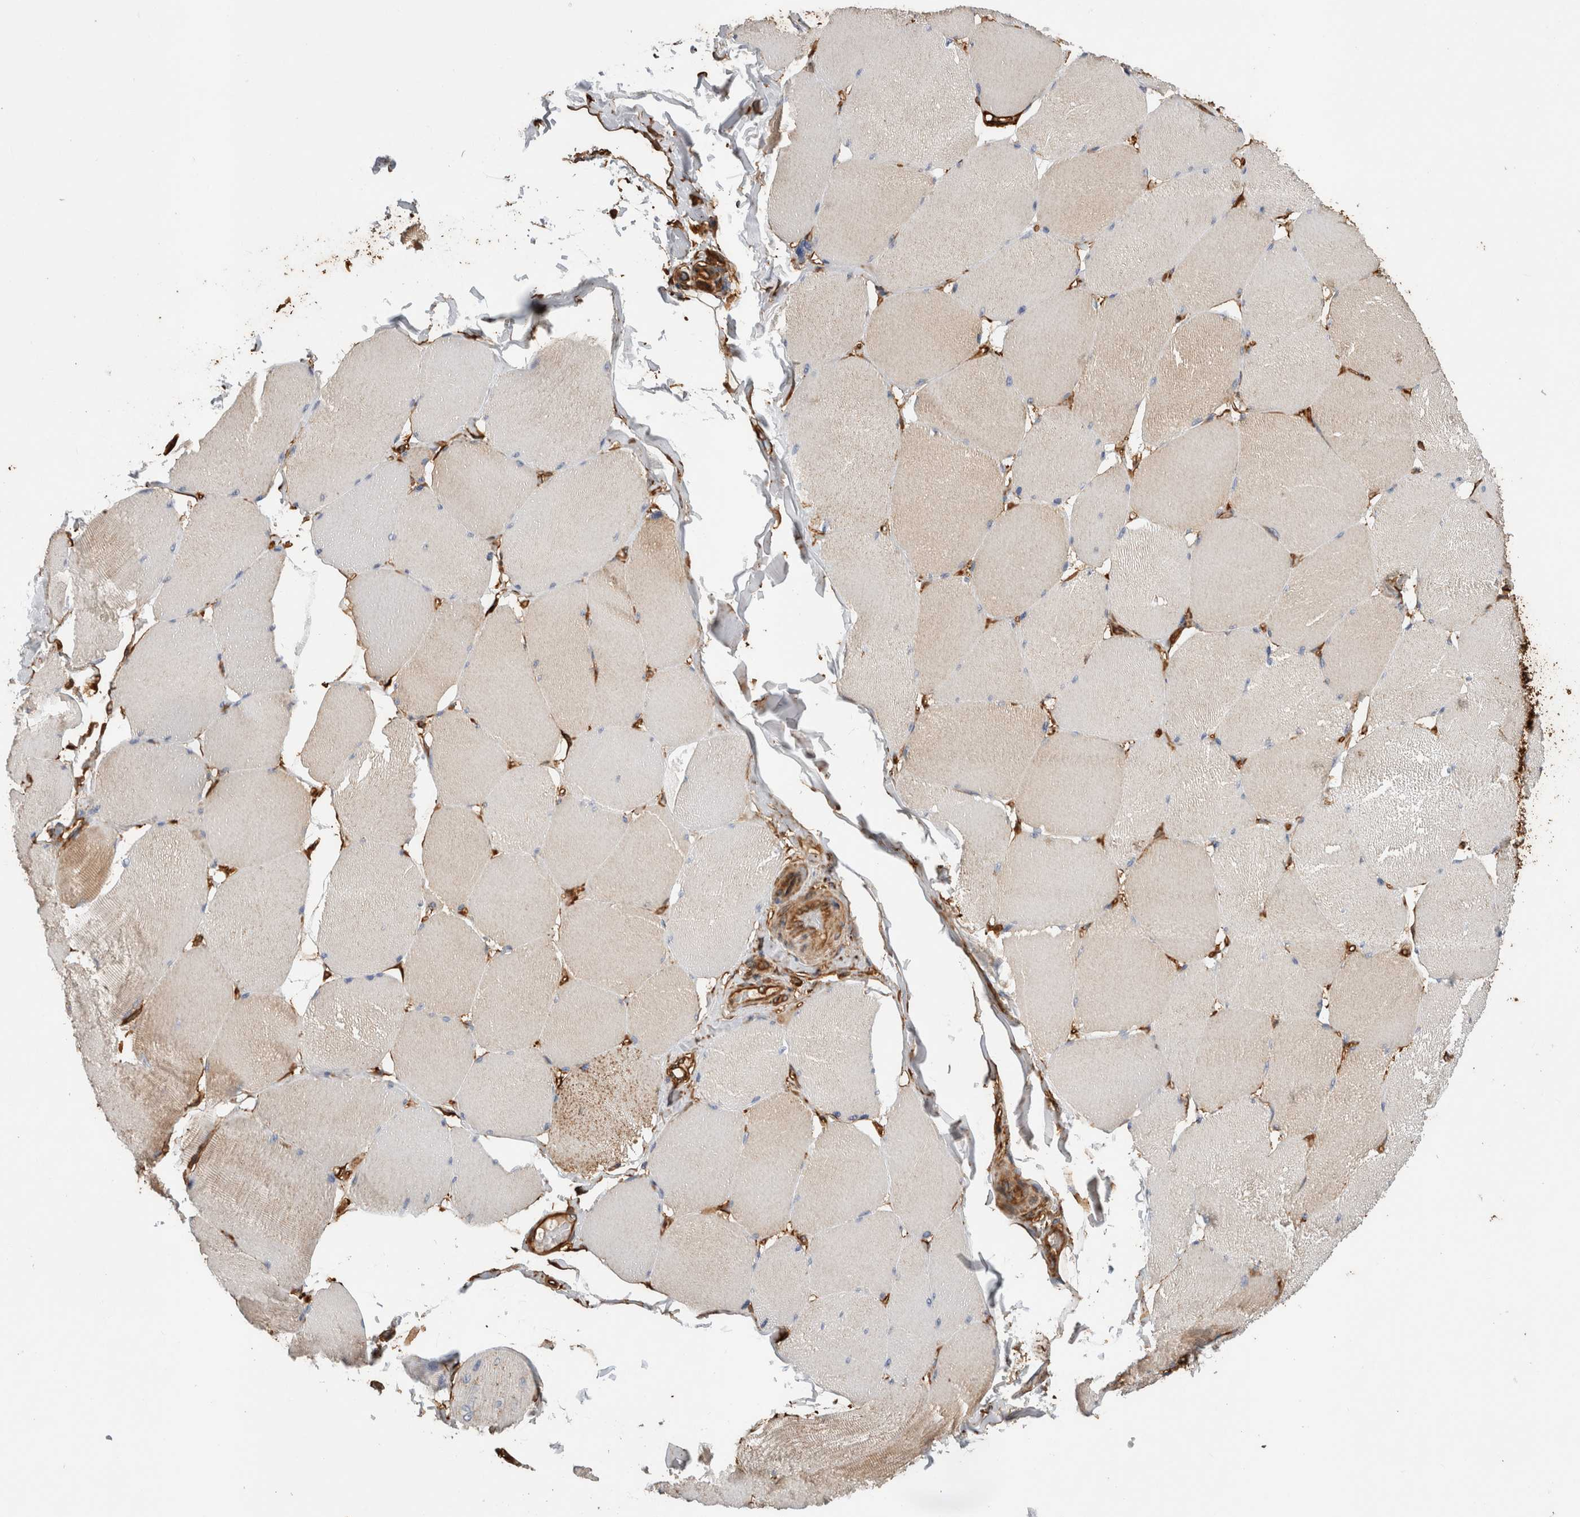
{"staining": {"intensity": "weak", "quantity": "<25%", "location": "cytoplasmic/membranous"}, "tissue": "skeletal muscle", "cell_type": "Myocytes", "image_type": "normal", "snomed": [{"axis": "morphology", "description": "Normal tissue, NOS"}, {"axis": "topography", "description": "Skin"}, {"axis": "topography", "description": "Skeletal muscle"}], "caption": "A high-resolution image shows IHC staining of normal skeletal muscle, which exhibits no significant positivity in myocytes.", "gene": "ZNF397", "patient": {"sex": "male", "age": 83}}